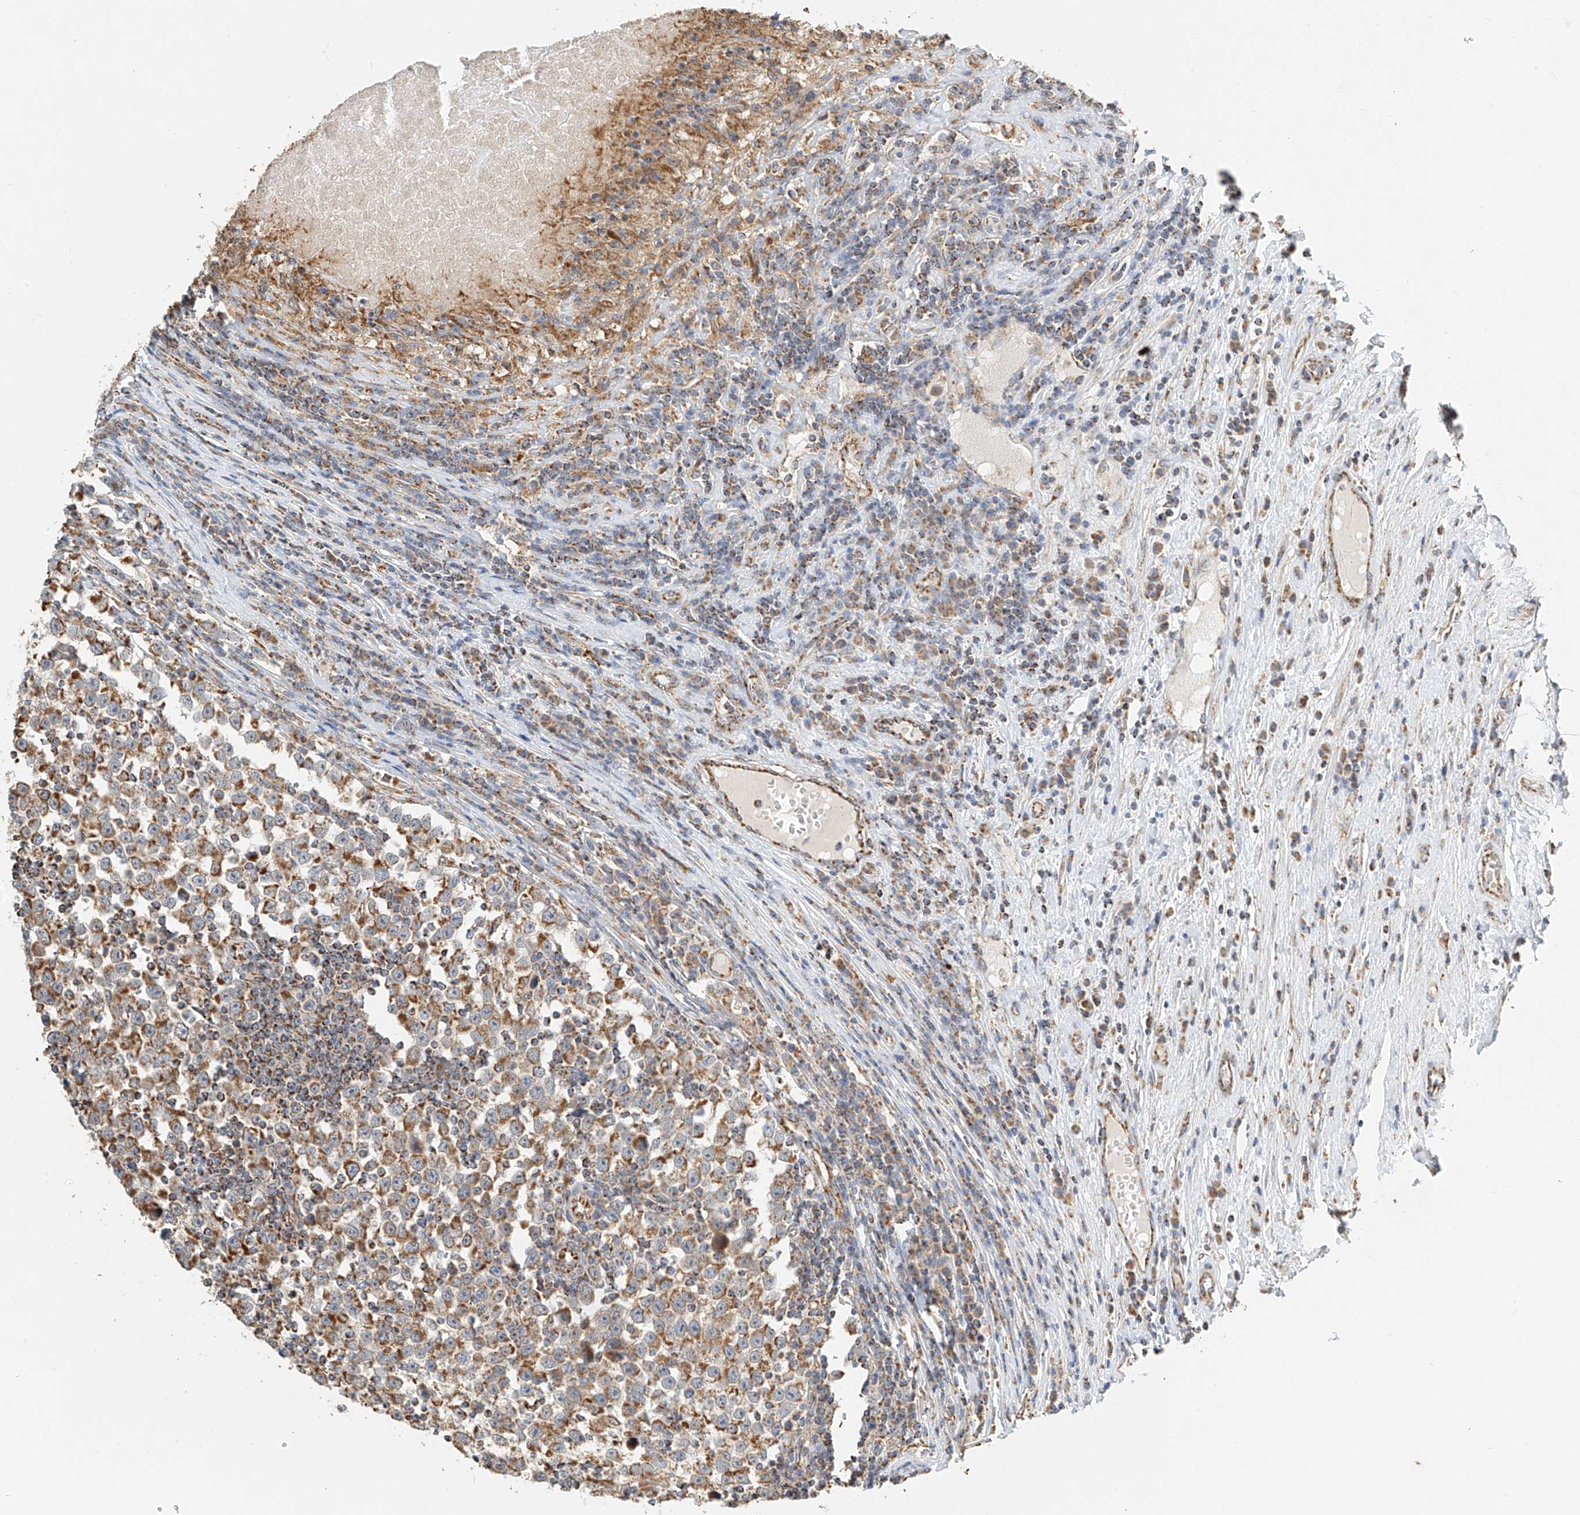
{"staining": {"intensity": "moderate", "quantity": ">75%", "location": "cytoplasmic/membranous"}, "tissue": "testis cancer", "cell_type": "Tumor cells", "image_type": "cancer", "snomed": [{"axis": "morphology", "description": "Normal tissue, NOS"}, {"axis": "morphology", "description": "Seminoma, NOS"}, {"axis": "topography", "description": "Testis"}], "caption": "Immunohistochemical staining of testis seminoma exhibits medium levels of moderate cytoplasmic/membranous staining in about >75% of tumor cells.", "gene": "YIPF7", "patient": {"sex": "male", "age": 43}}